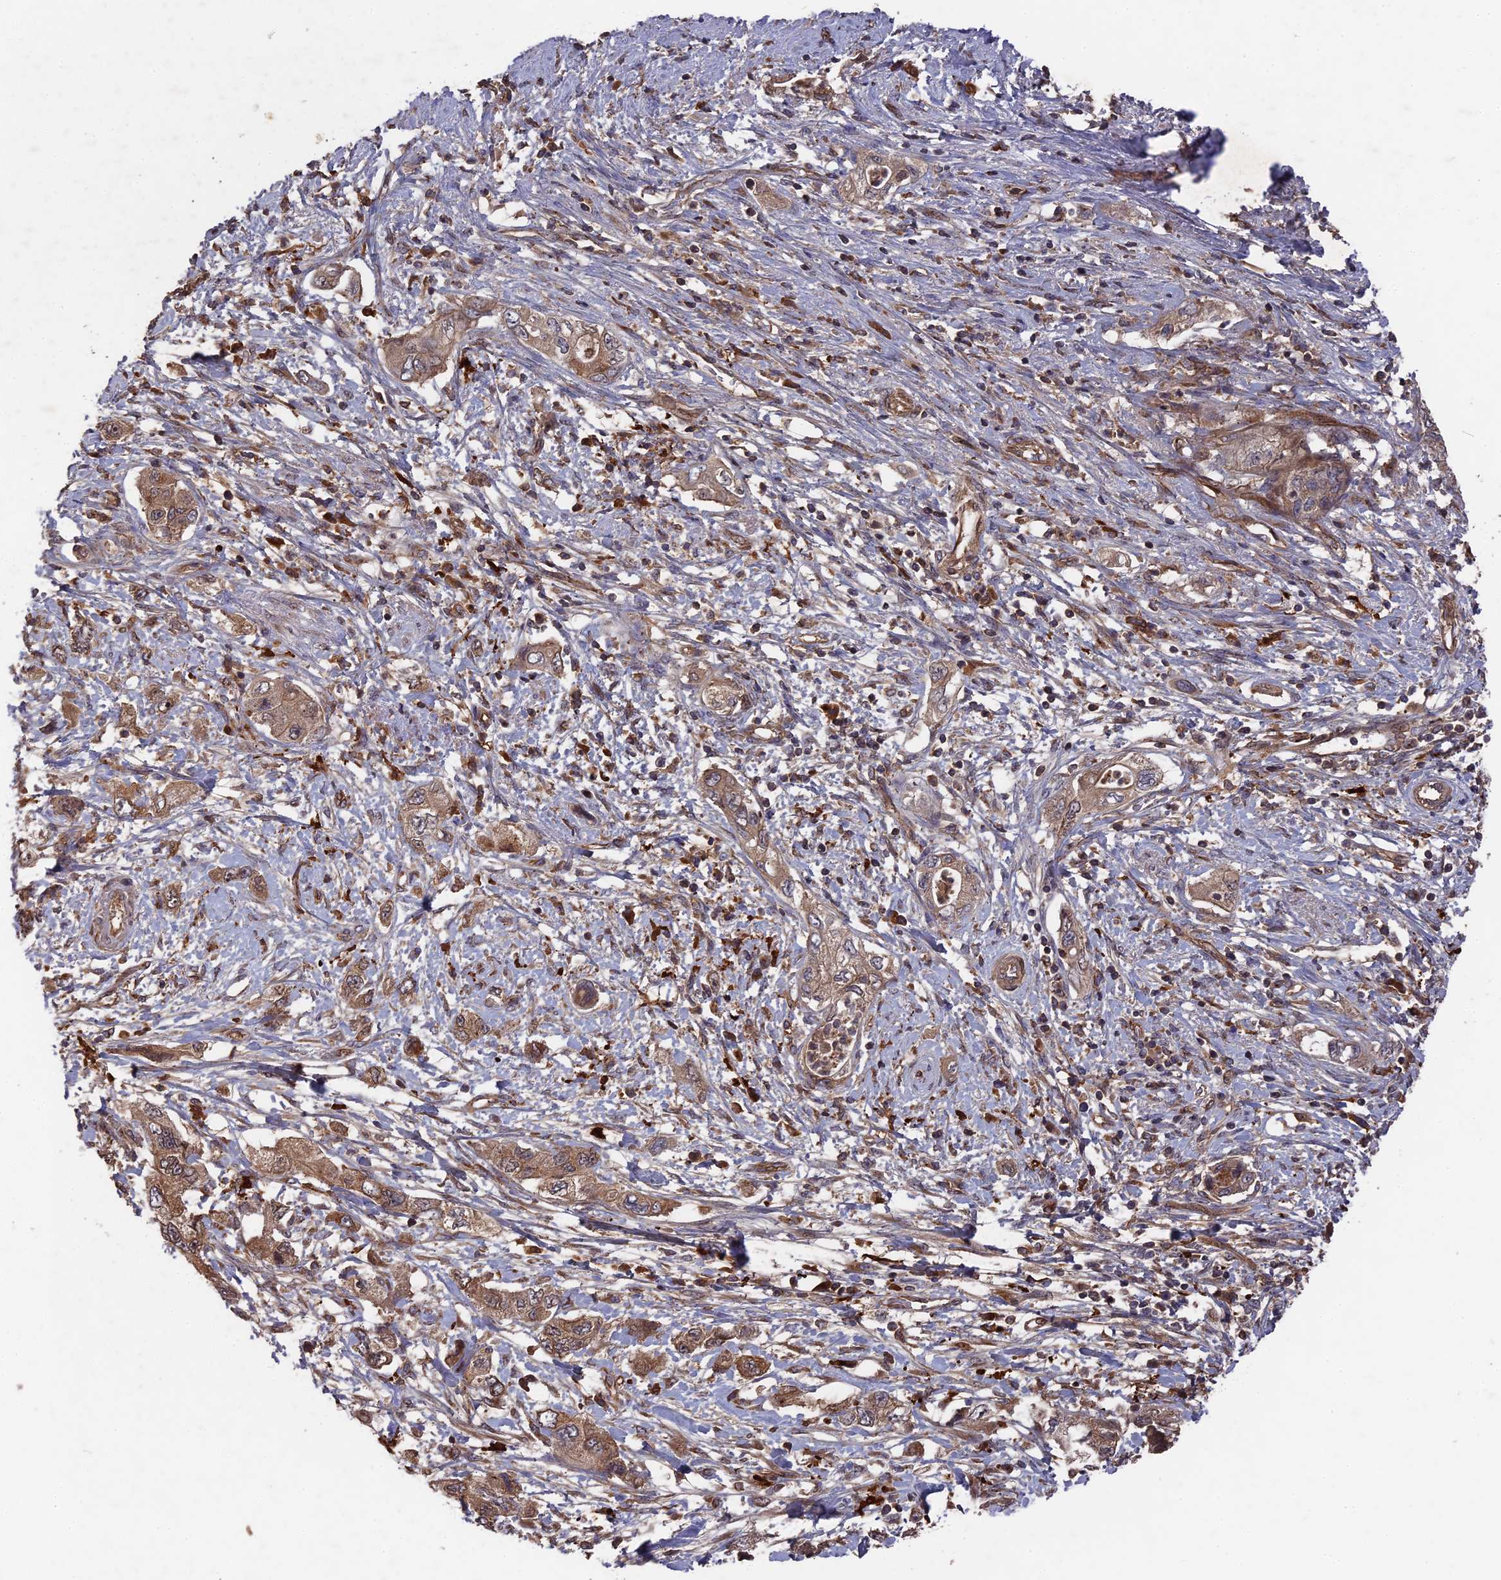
{"staining": {"intensity": "weak", "quantity": ">75%", "location": "cytoplasmic/membranous"}, "tissue": "pancreatic cancer", "cell_type": "Tumor cells", "image_type": "cancer", "snomed": [{"axis": "morphology", "description": "Adenocarcinoma, NOS"}, {"axis": "topography", "description": "Pancreas"}], "caption": "A micrograph of human adenocarcinoma (pancreatic) stained for a protein demonstrates weak cytoplasmic/membranous brown staining in tumor cells. (brown staining indicates protein expression, while blue staining denotes nuclei).", "gene": "DEF8", "patient": {"sex": "female", "age": 73}}